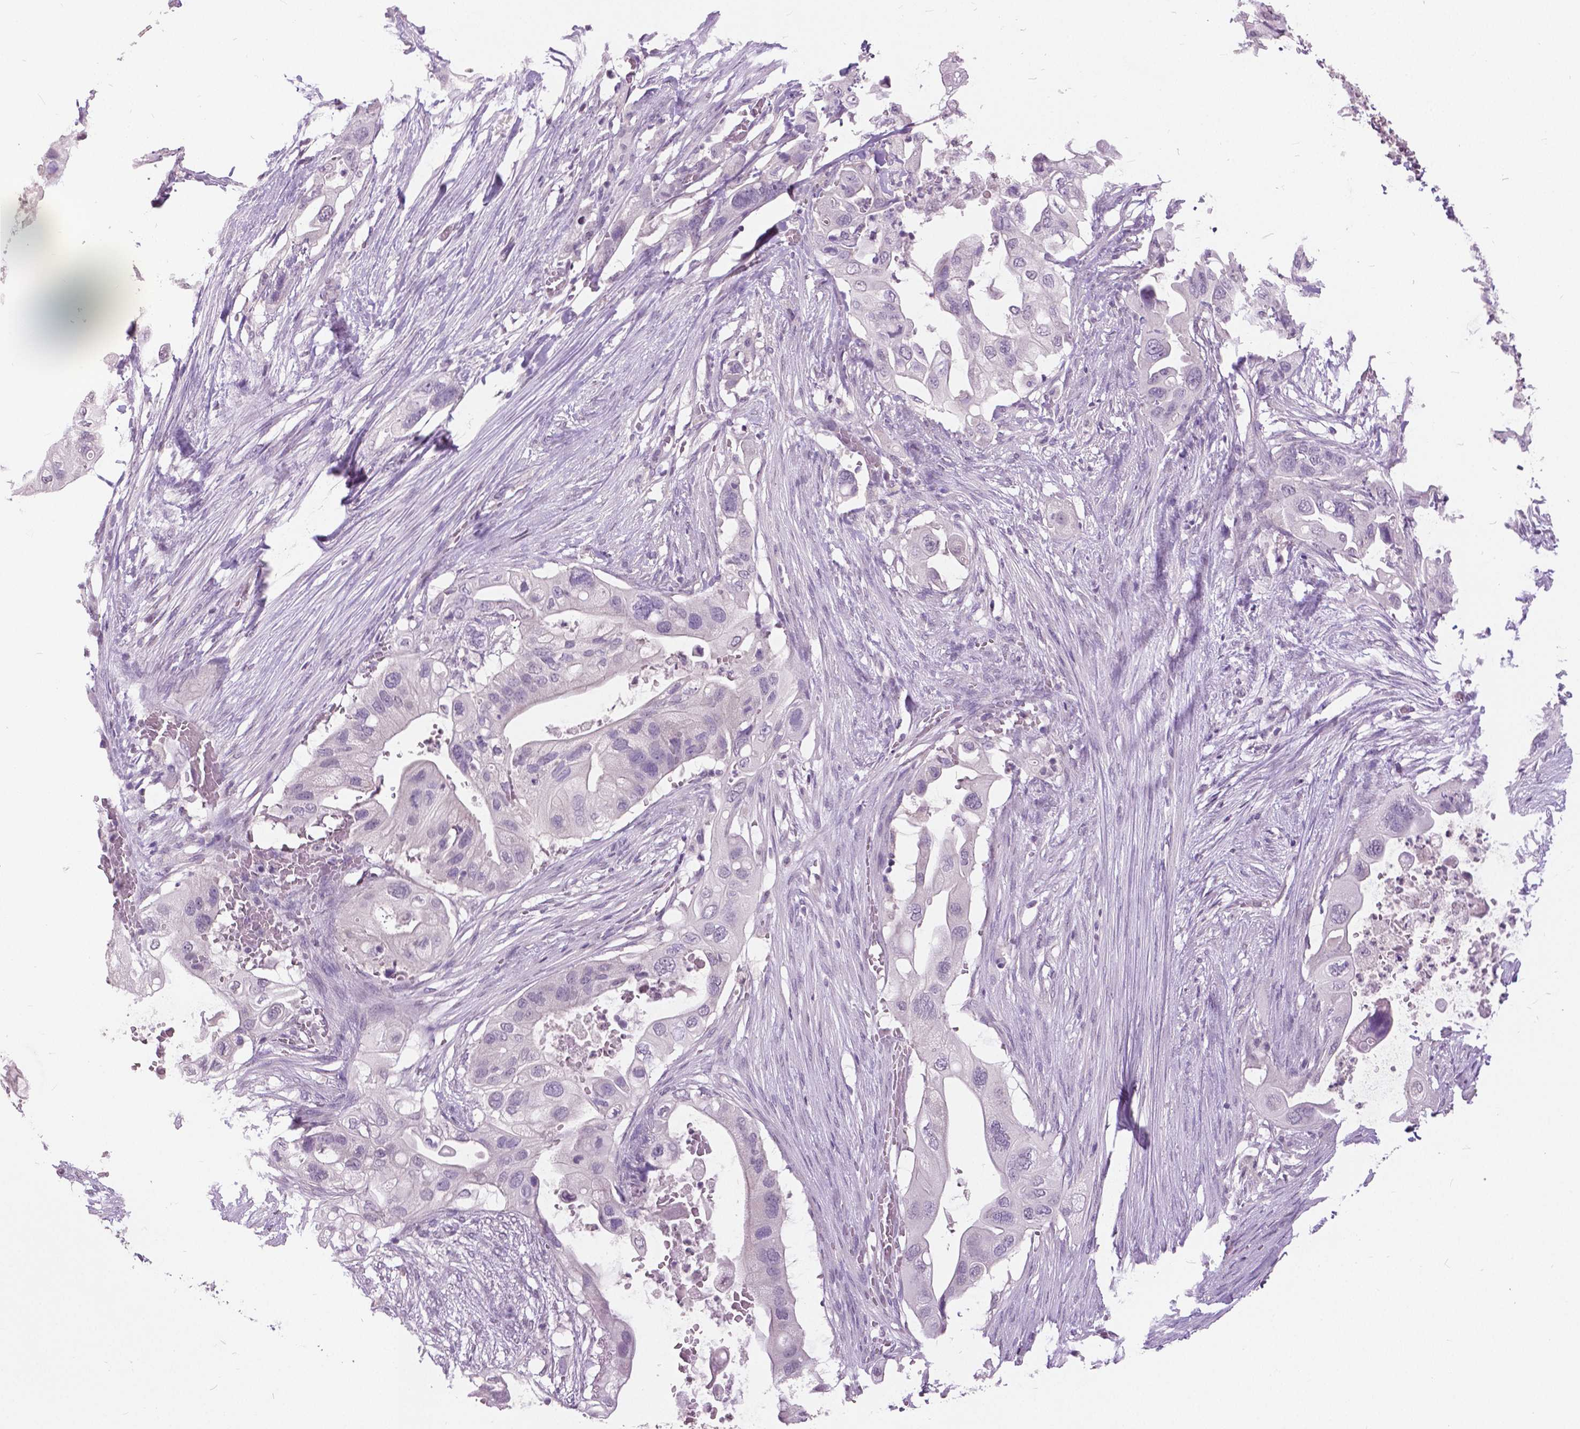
{"staining": {"intensity": "negative", "quantity": "none", "location": "none"}, "tissue": "pancreatic cancer", "cell_type": "Tumor cells", "image_type": "cancer", "snomed": [{"axis": "morphology", "description": "Adenocarcinoma, NOS"}, {"axis": "topography", "description": "Pancreas"}], "caption": "IHC of human pancreatic adenocarcinoma reveals no staining in tumor cells.", "gene": "GRIN2A", "patient": {"sex": "female", "age": 72}}